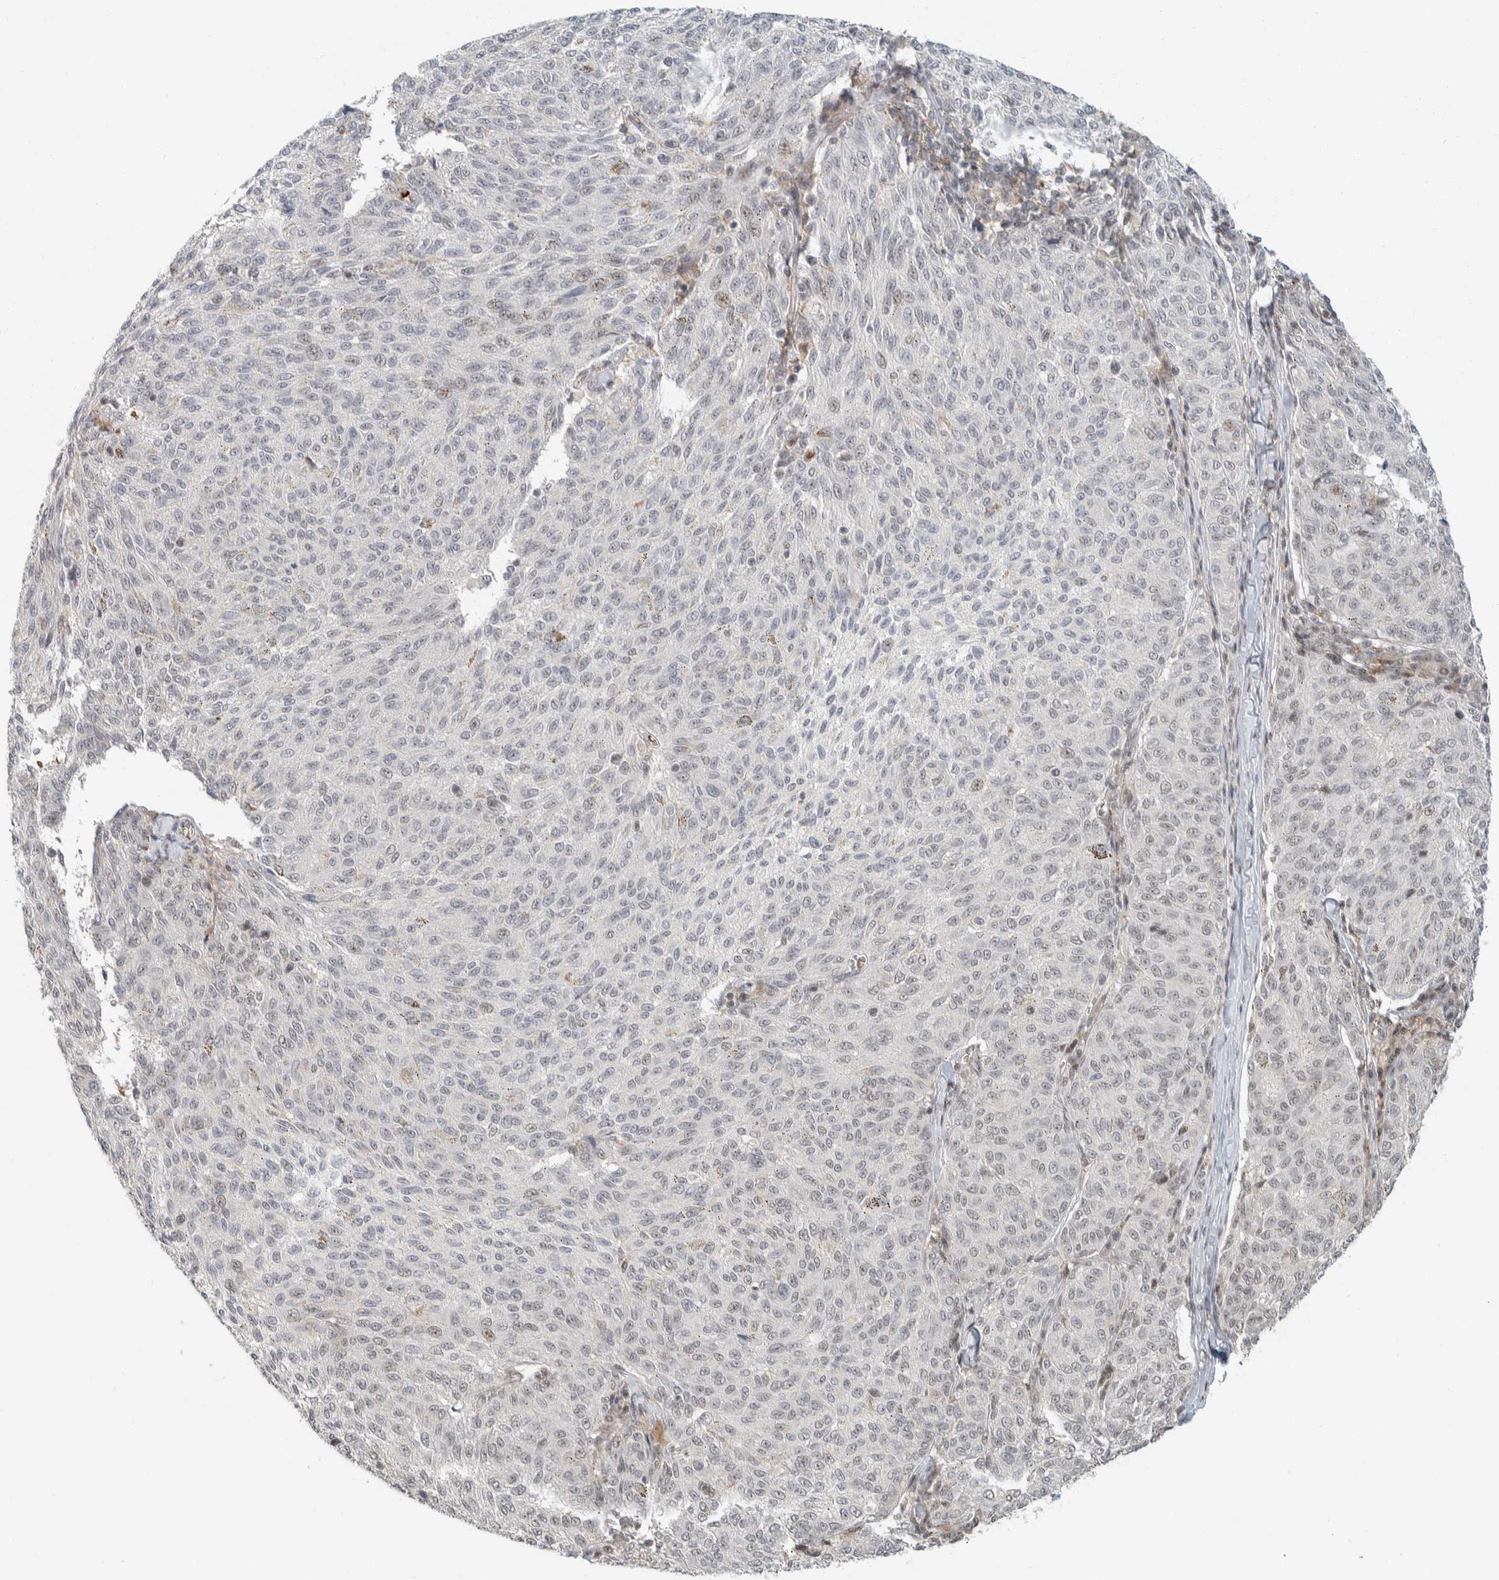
{"staining": {"intensity": "negative", "quantity": "none", "location": "none"}, "tissue": "melanoma", "cell_type": "Tumor cells", "image_type": "cancer", "snomed": [{"axis": "morphology", "description": "Malignant melanoma, NOS"}, {"axis": "topography", "description": "Skin"}], "caption": "Malignant melanoma was stained to show a protein in brown. There is no significant staining in tumor cells.", "gene": "ZBTB2", "patient": {"sex": "female", "age": 72}}